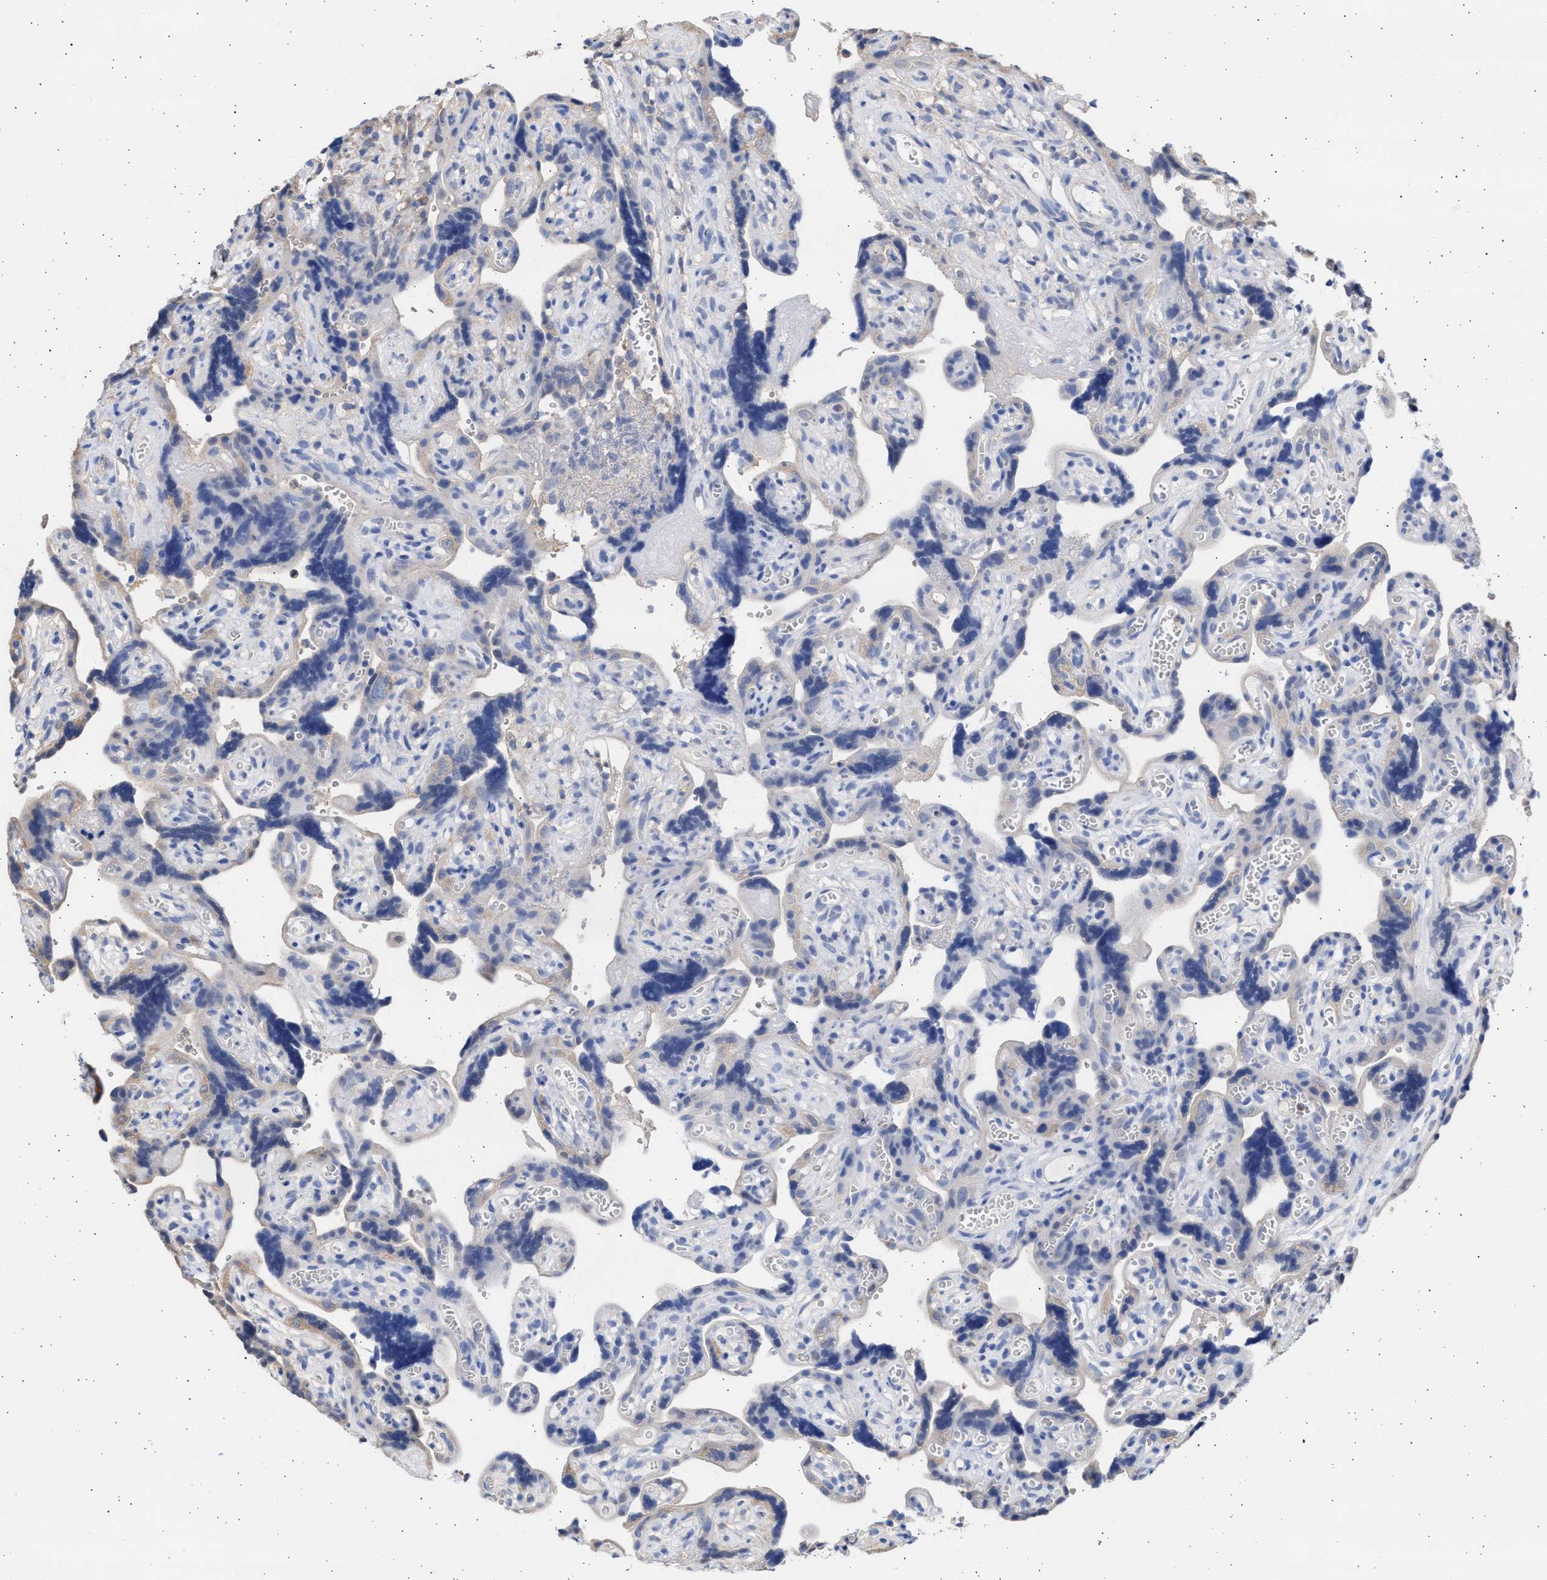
{"staining": {"intensity": "negative", "quantity": "none", "location": "none"}, "tissue": "placenta", "cell_type": "Decidual cells", "image_type": "normal", "snomed": [{"axis": "morphology", "description": "Normal tissue, NOS"}, {"axis": "topography", "description": "Placenta"}], "caption": "This is an immunohistochemistry image of normal placenta. There is no staining in decidual cells.", "gene": "ALDOC", "patient": {"sex": "female", "age": 30}}